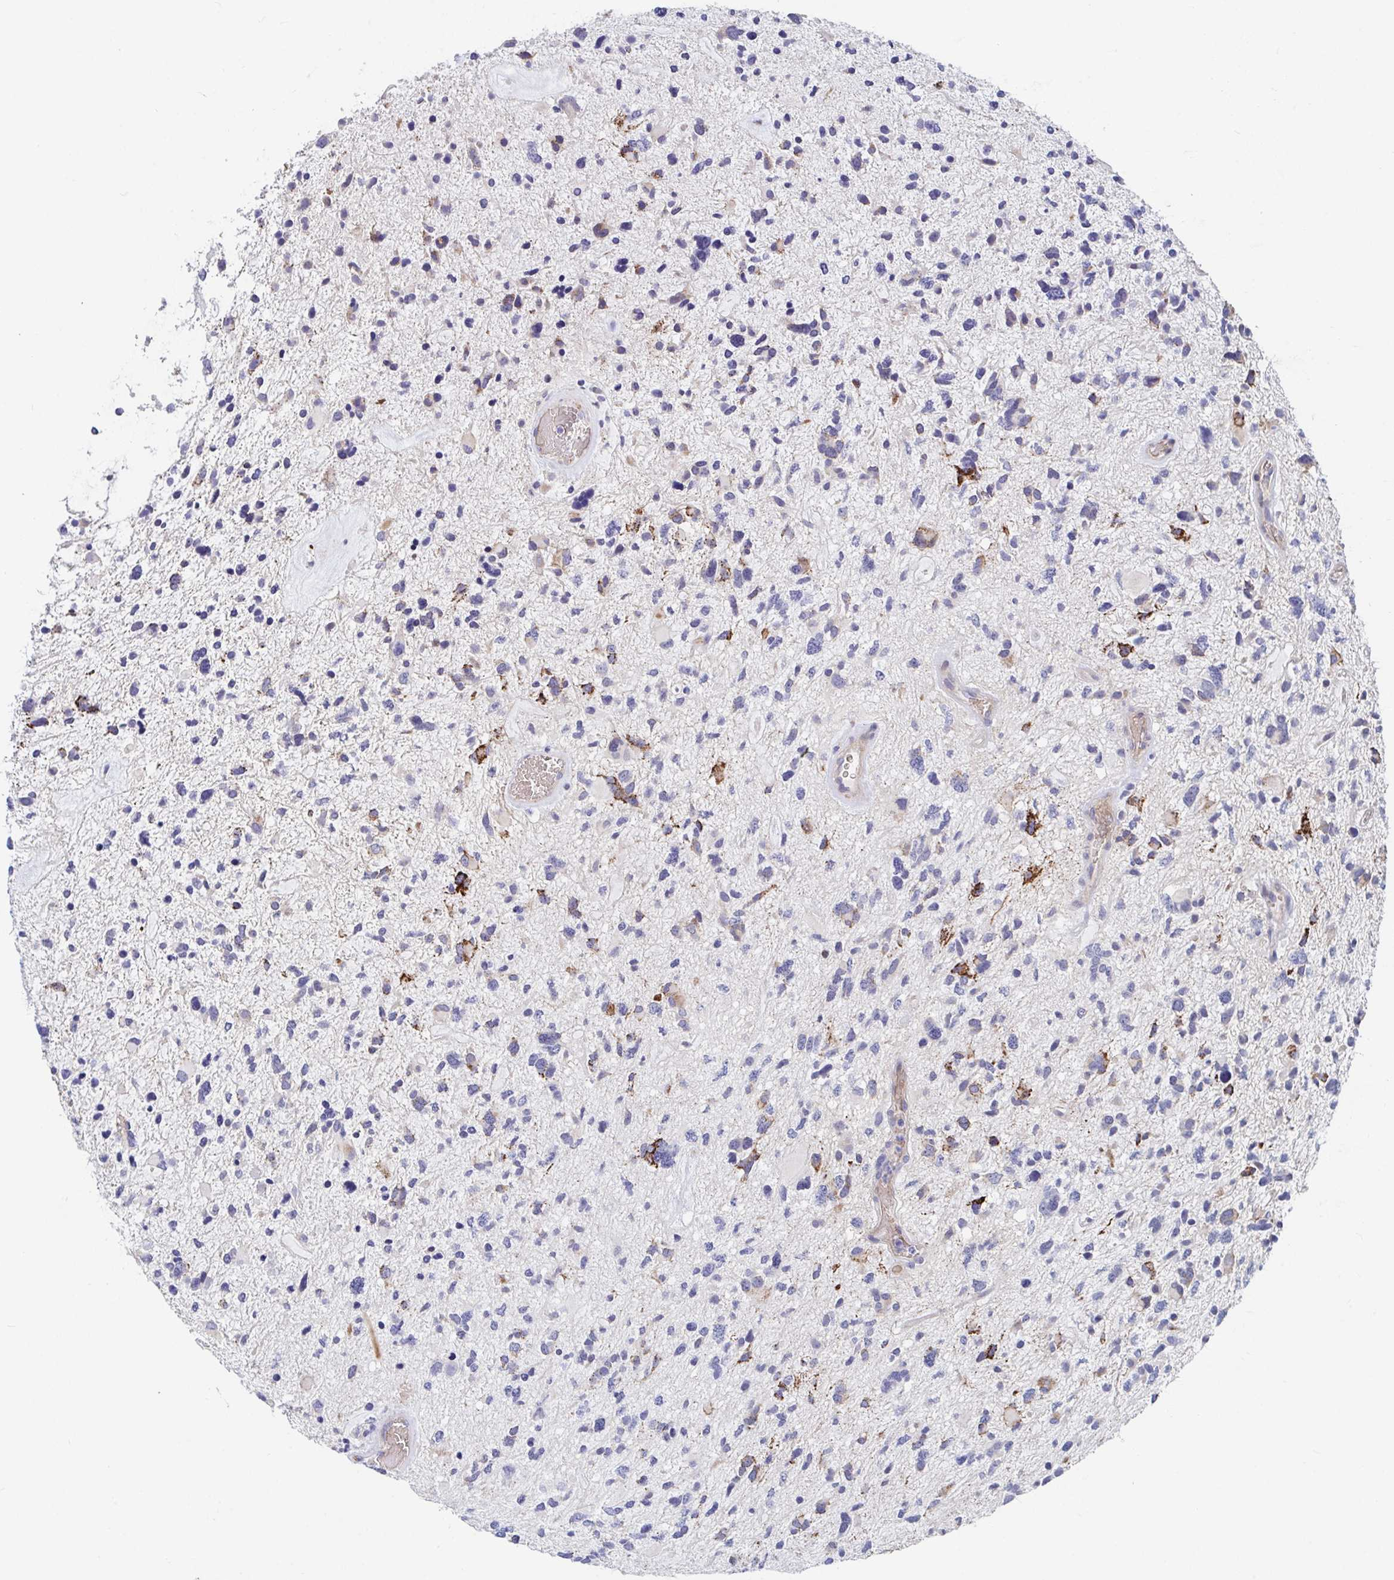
{"staining": {"intensity": "strong", "quantity": "<25%", "location": "cytoplasmic/membranous"}, "tissue": "glioma", "cell_type": "Tumor cells", "image_type": "cancer", "snomed": [{"axis": "morphology", "description": "Glioma, malignant, High grade"}, {"axis": "topography", "description": "Brain"}], "caption": "Tumor cells display medium levels of strong cytoplasmic/membranous staining in about <25% of cells in human malignant high-grade glioma.", "gene": "FAM156B", "patient": {"sex": "female", "age": 11}}